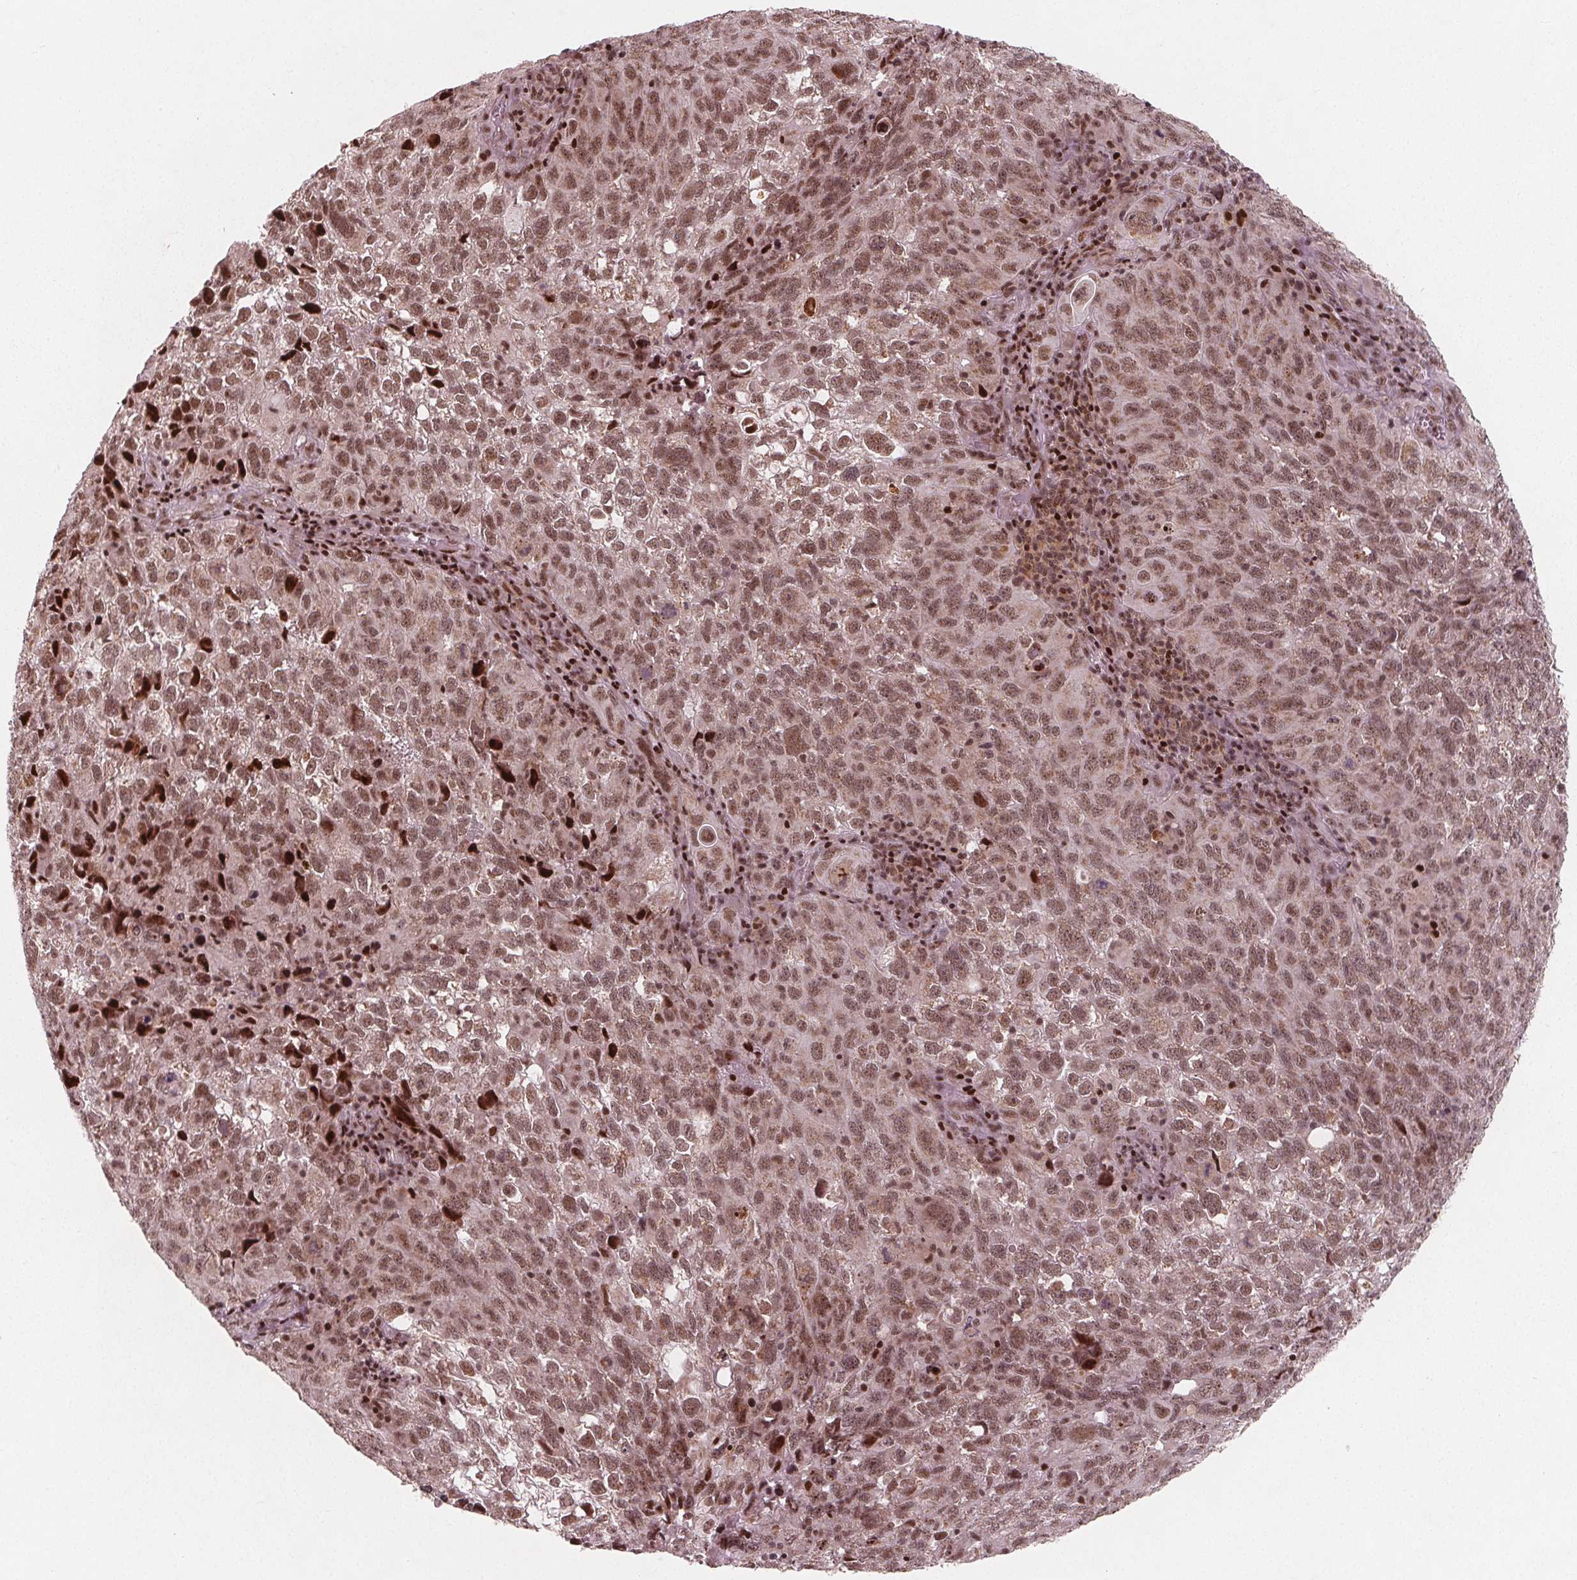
{"staining": {"intensity": "moderate", "quantity": ">75%", "location": "nuclear"}, "tissue": "cervical cancer", "cell_type": "Tumor cells", "image_type": "cancer", "snomed": [{"axis": "morphology", "description": "Squamous cell carcinoma, NOS"}, {"axis": "topography", "description": "Cervix"}], "caption": "An immunohistochemistry image of neoplastic tissue is shown. Protein staining in brown highlights moderate nuclear positivity in cervical squamous cell carcinoma within tumor cells. The protein is shown in brown color, while the nuclei are stained blue.", "gene": "SNRNP35", "patient": {"sex": "female", "age": 55}}